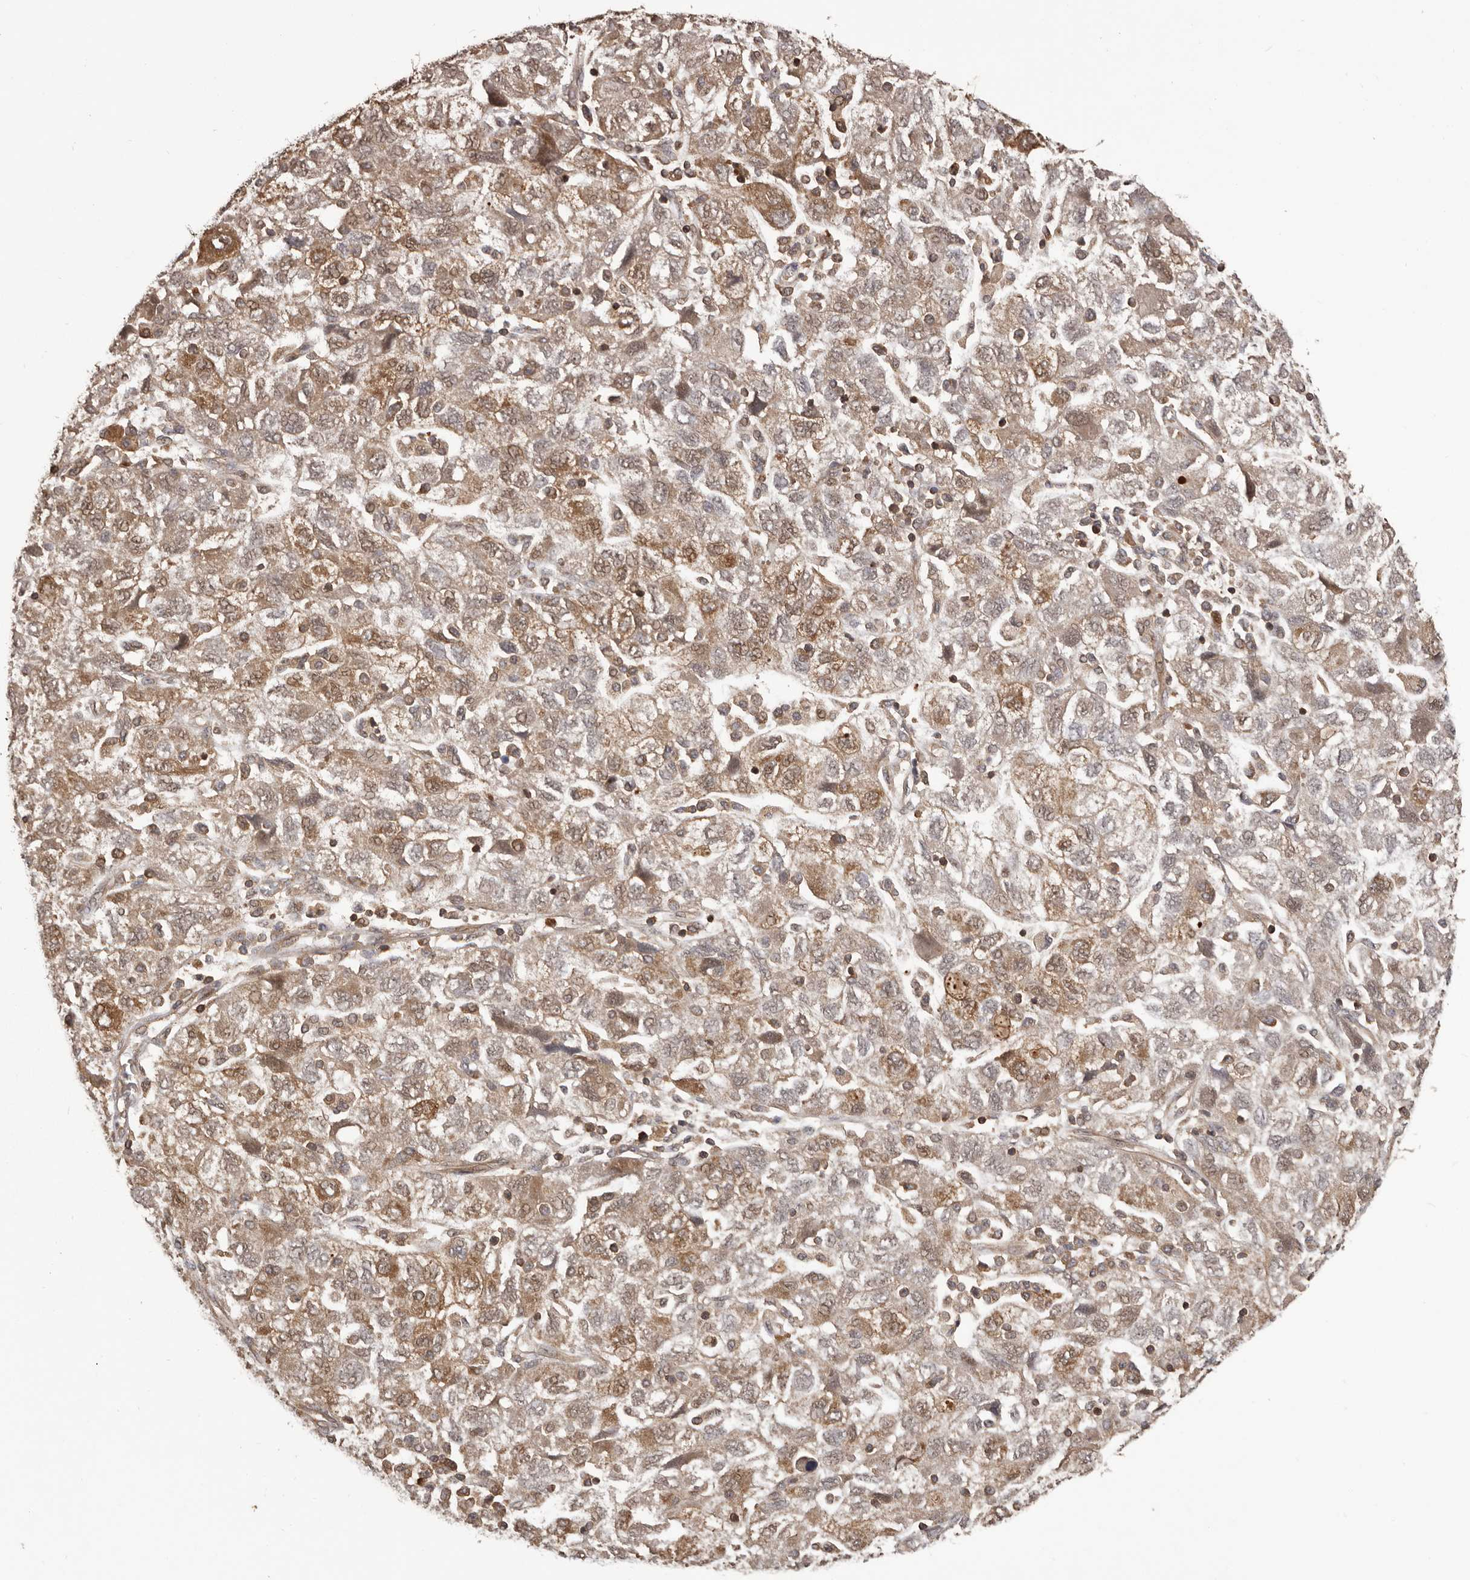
{"staining": {"intensity": "moderate", "quantity": ">75%", "location": "cytoplasmic/membranous"}, "tissue": "ovarian cancer", "cell_type": "Tumor cells", "image_type": "cancer", "snomed": [{"axis": "morphology", "description": "Carcinoma, NOS"}, {"axis": "morphology", "description": "Cystadenocarcinoma, serous, NOS"}, {"axis": "topography", "description": "Ovary"}], "caption": "Protein staining of ovarian cancer tissue demonstrates moderate cytoplasmic/membranous expression in about >75% of tumor cells.", "gene": "HBS1L", "patient": {"sex": "female", "age": 69}}